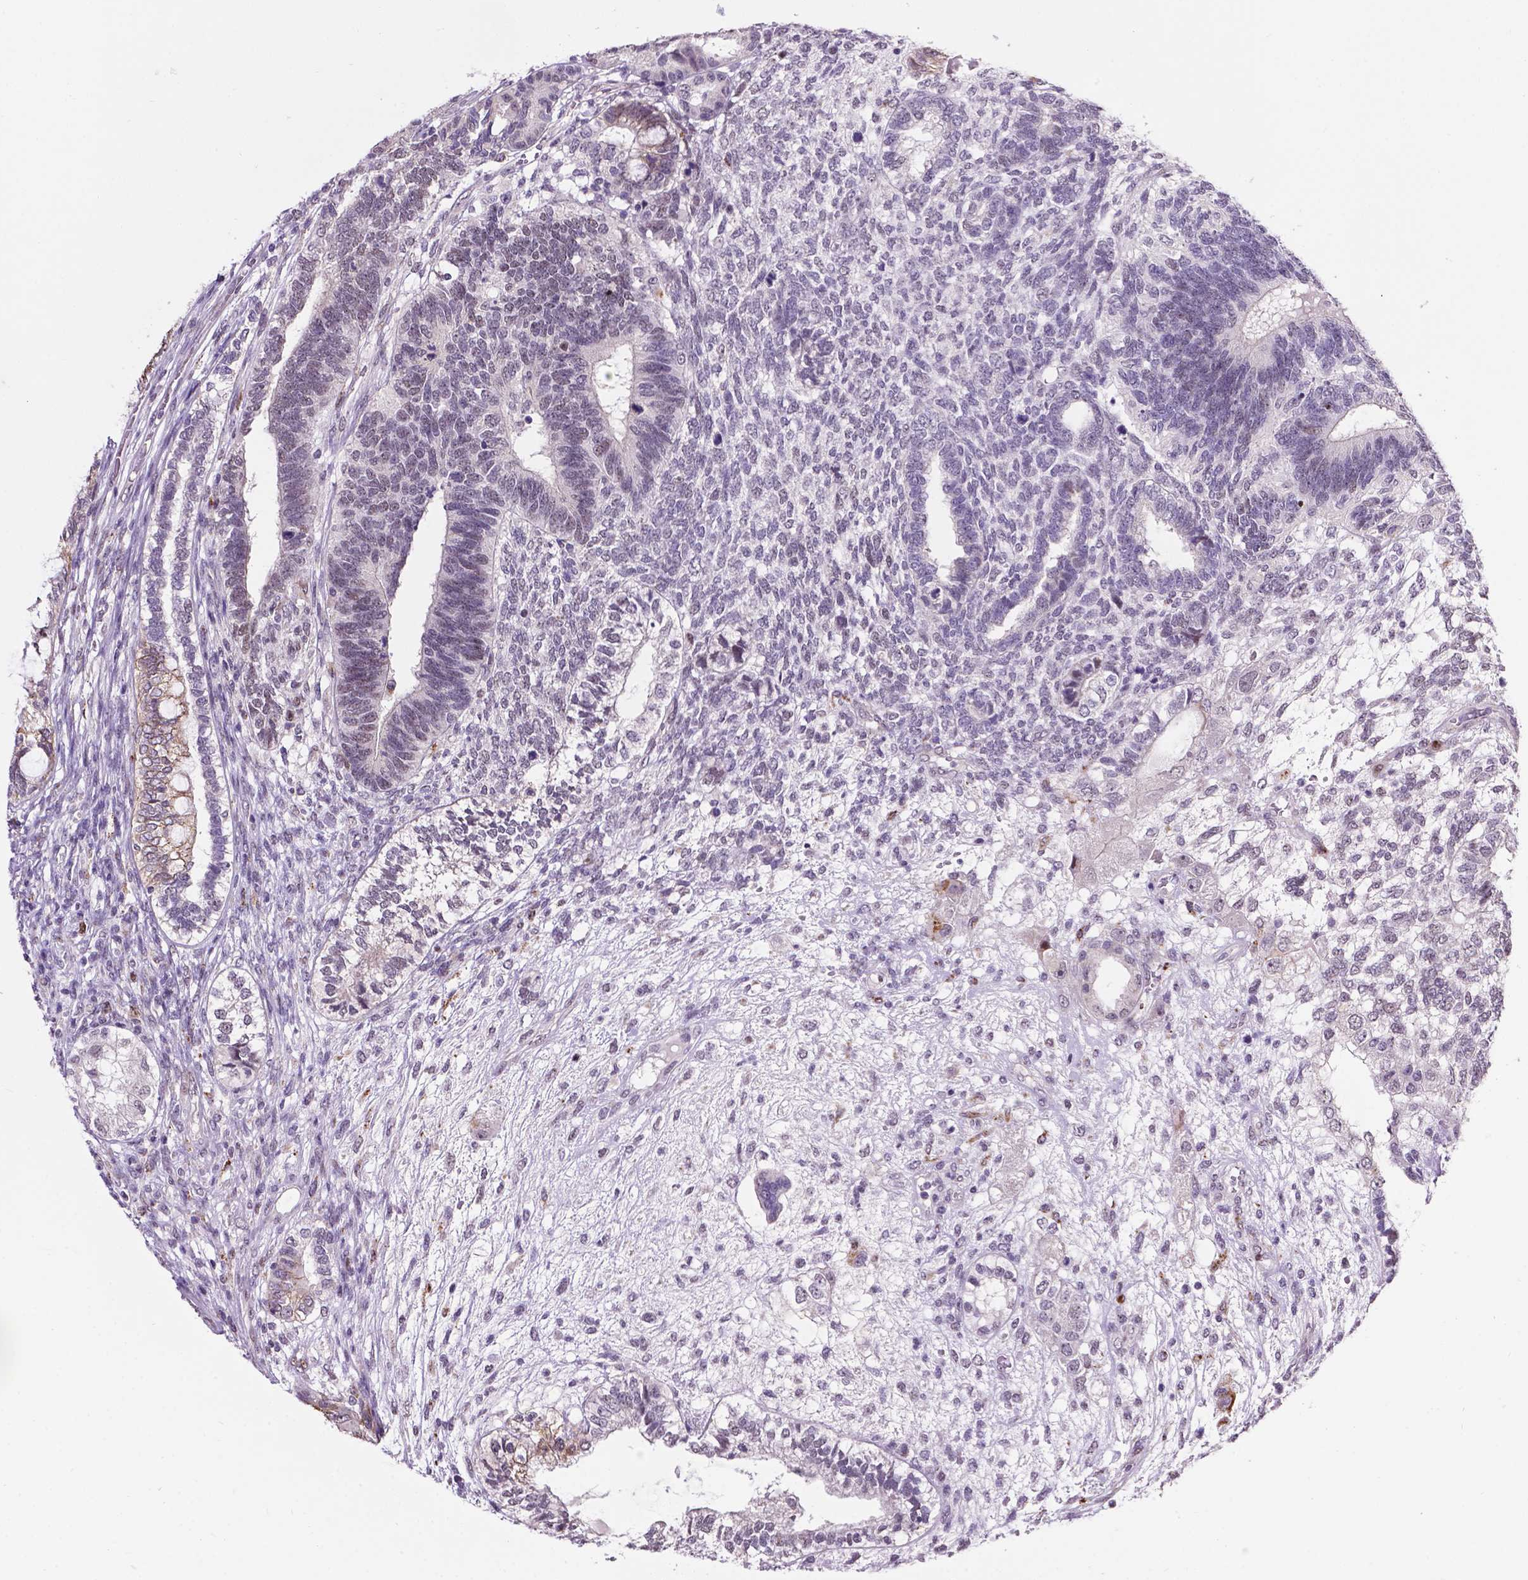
{"staining": {"intensity": "negative", "quantity": "none", "location": "none"}, "tissue": "testis cancer", "cell_type": "Tumor cells", "image_type": "cancer", "snomed": [{"axis": "morphology", "description": "Seminoma, NOS"}, {"axis": "morphology", "description": "Carcinoma, Embryonal, NOS"}, {"axis": "topography", "description": "Testis"}], "caption": "Immunohistochemical staining of testis cancer reveals no significant positivity in tumor cells. Brightfield microscopy of immunohistochemistry (IHC) stained with DAB (brown) and hematoxylin (blue), captured at high magnification.", "gene": "SMAD3", "patient": {"sex": "male", "age": 41}}